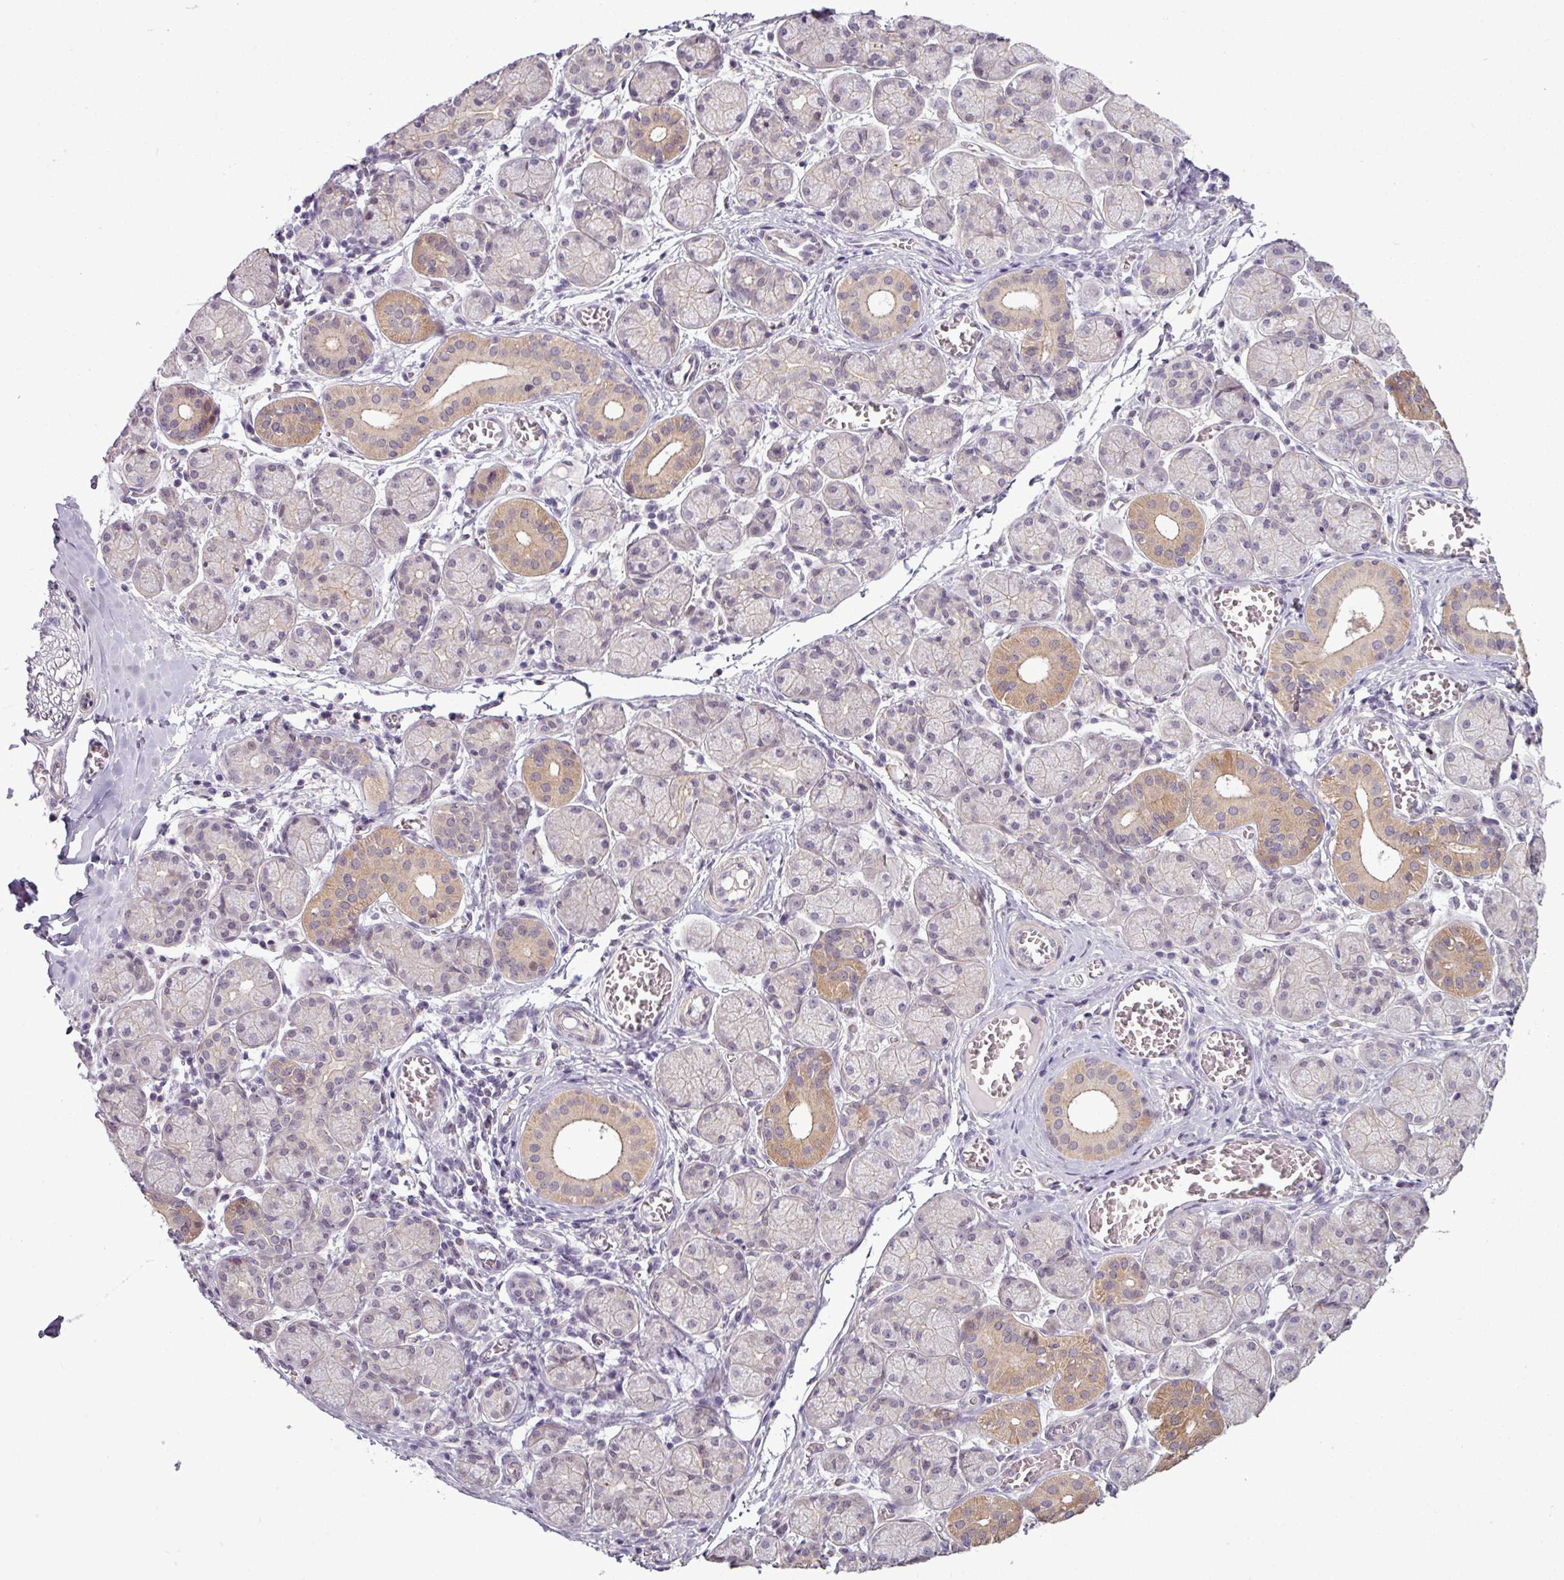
{"staining": {"intensity": "weak", "quantity": "25%-75%", "location": "cytoplasmic/membranous"}, "tissue": "salivary gland", "cell_type": "Glandular cells", "image_type": "normal", "snomed": [{"axis": "morphology", "description": "Normal tissue, NOS"}, {"axis": "topography", "description": "Salivary gland"}], "caption": "Unremarkable salivary gland exhibits weak cytoplasmic/membranous expression in approximately 25%-75% of glandular cells The protein is shown in brown color, while the nuclei are stained blue..", "gene": "PNMA6A", "patient": {"sex": "female", "age": 24}}